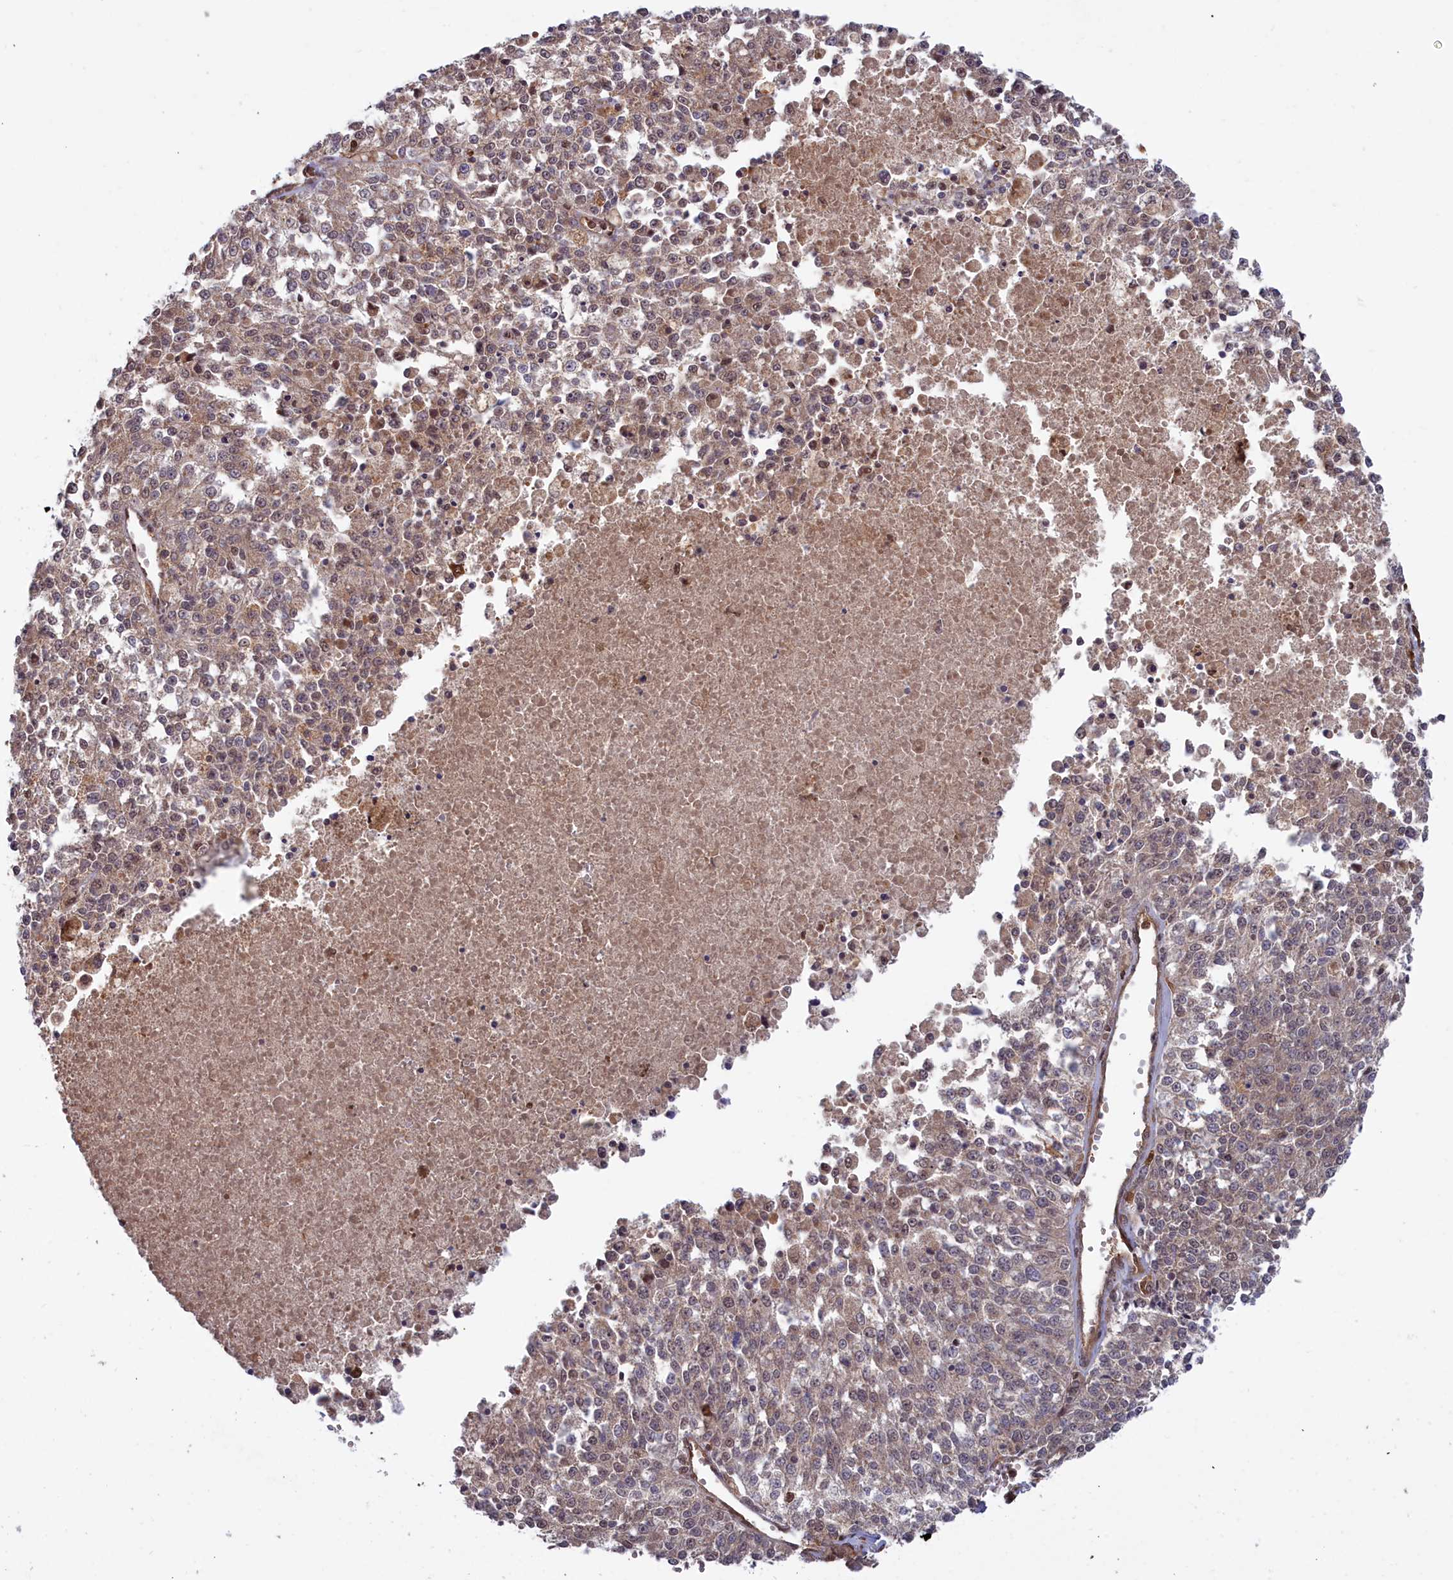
{"staining": {"intensity": "weak", "quantity": "25%-75%", "location": "cytoplasmic/membranous,nuclear"}, "tissue": "melanoma", "cell_type": "Tumor cells", "image_type": "cancer", "snomed": [{"axis": "morphology", "description": "Malignant melanoma, NOS"}, {"axis": "topography", "description": "Skin"}], "caption": "Melanoma stained with DAB IHC displays low levels of weak cytoplasmic/membranous and nuclear staining in approximately 25%-75% of tumor cells.", "gene": "GFRA2", "patient": {"sex": "female", "age": 64}}